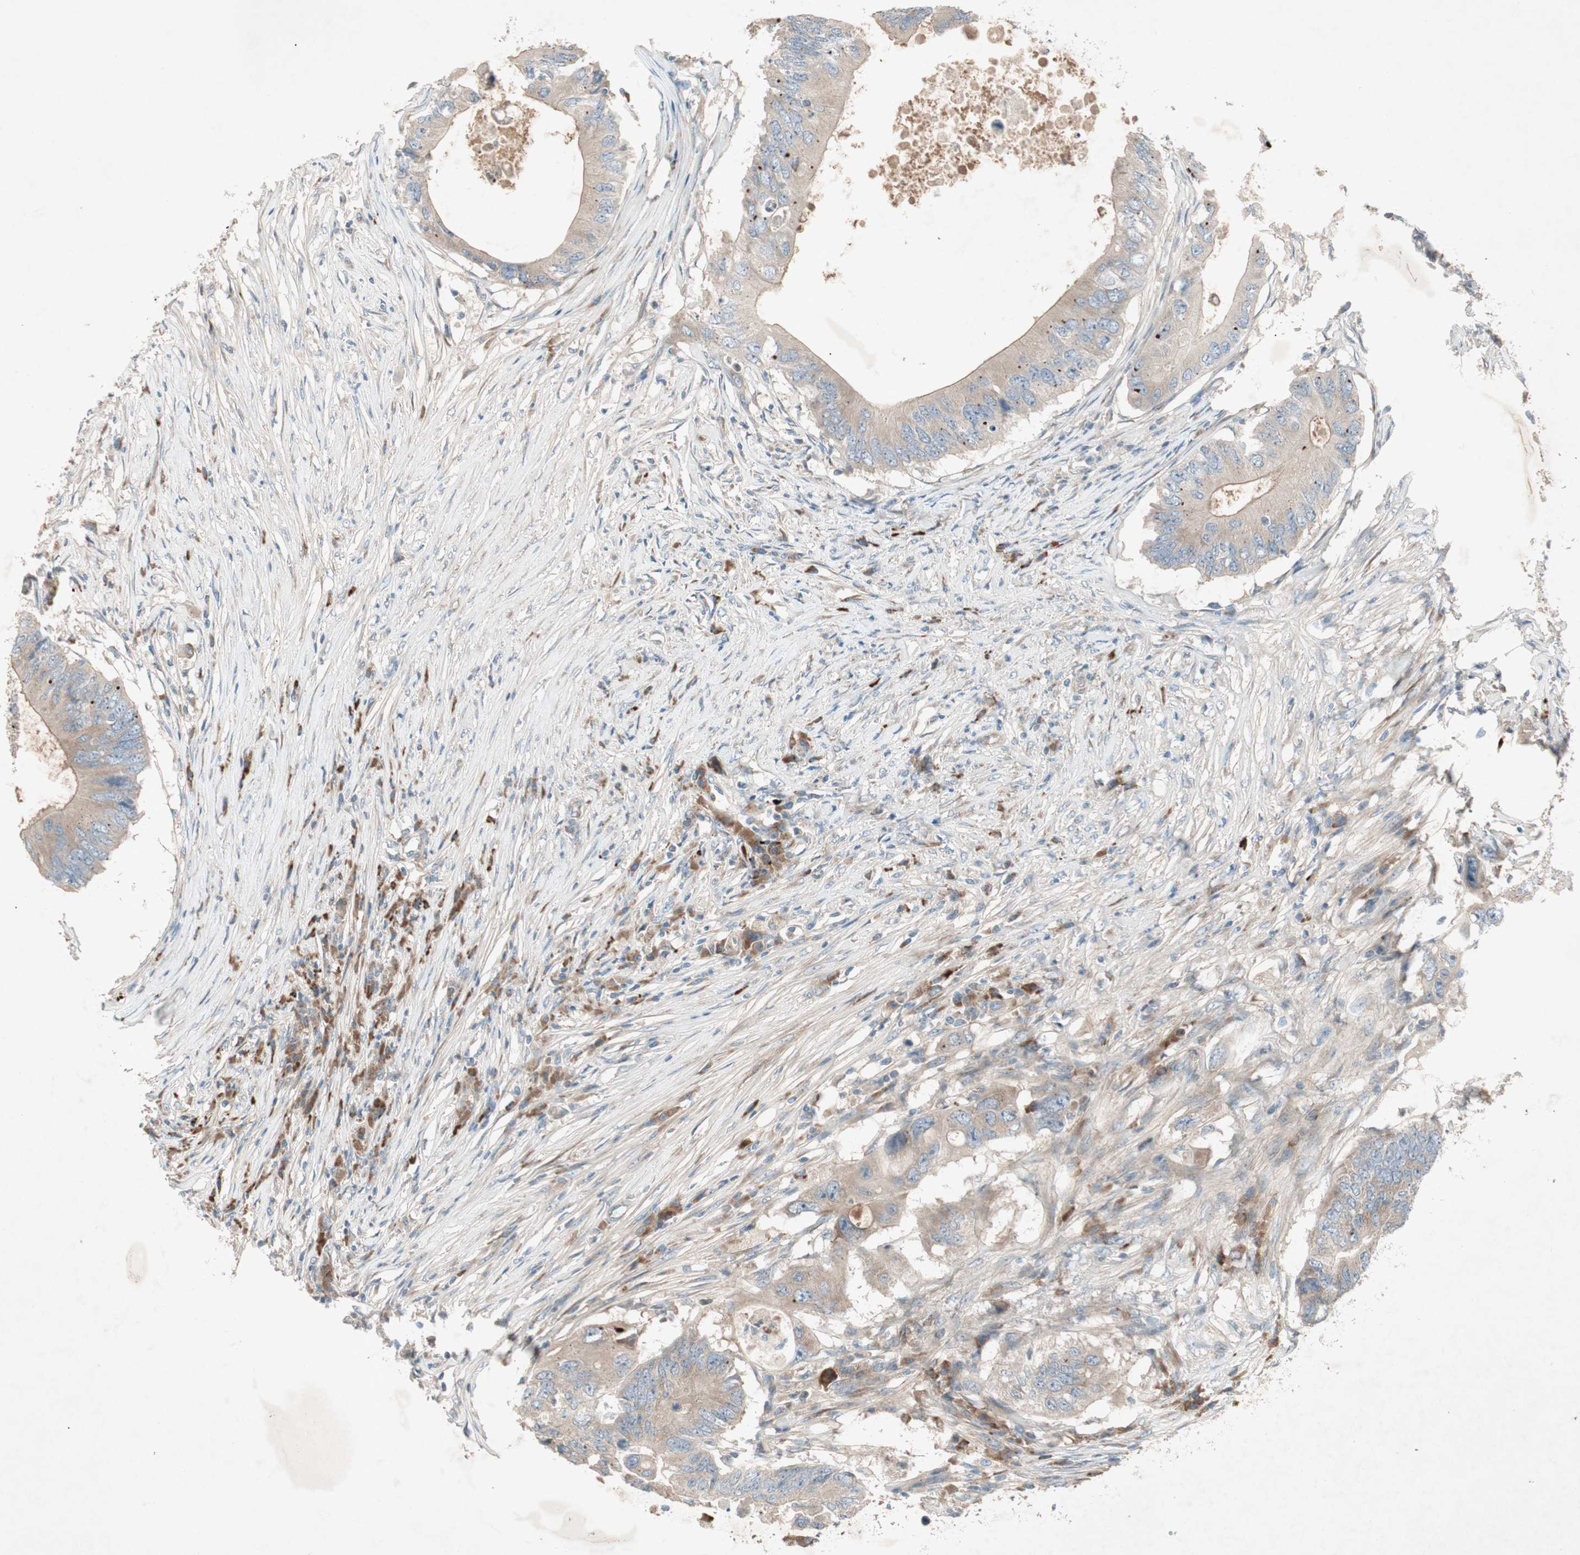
{"staining": {"intensity": "weak", "quantity": ">75%", "location": "cytoplasmic/membranous"}, "tissue": "colorectal cancer", "cell_type": "Tumor cells", "image_type": "cancer", "snomed": [{"axis": "morphology", "description": "Adenocarcinoma, NOS"}, {"axis": "topography", "description": "Colon"}], "caption": "This photomicrograph exhibits immunohistochemistry staining of adenocarcinoma (colorectal), with low weak cytoplasmic/membranous positivity in about >75% of tumor cells.", "gene": "APOO", "patient": {"sex": "male", "age": 71}}